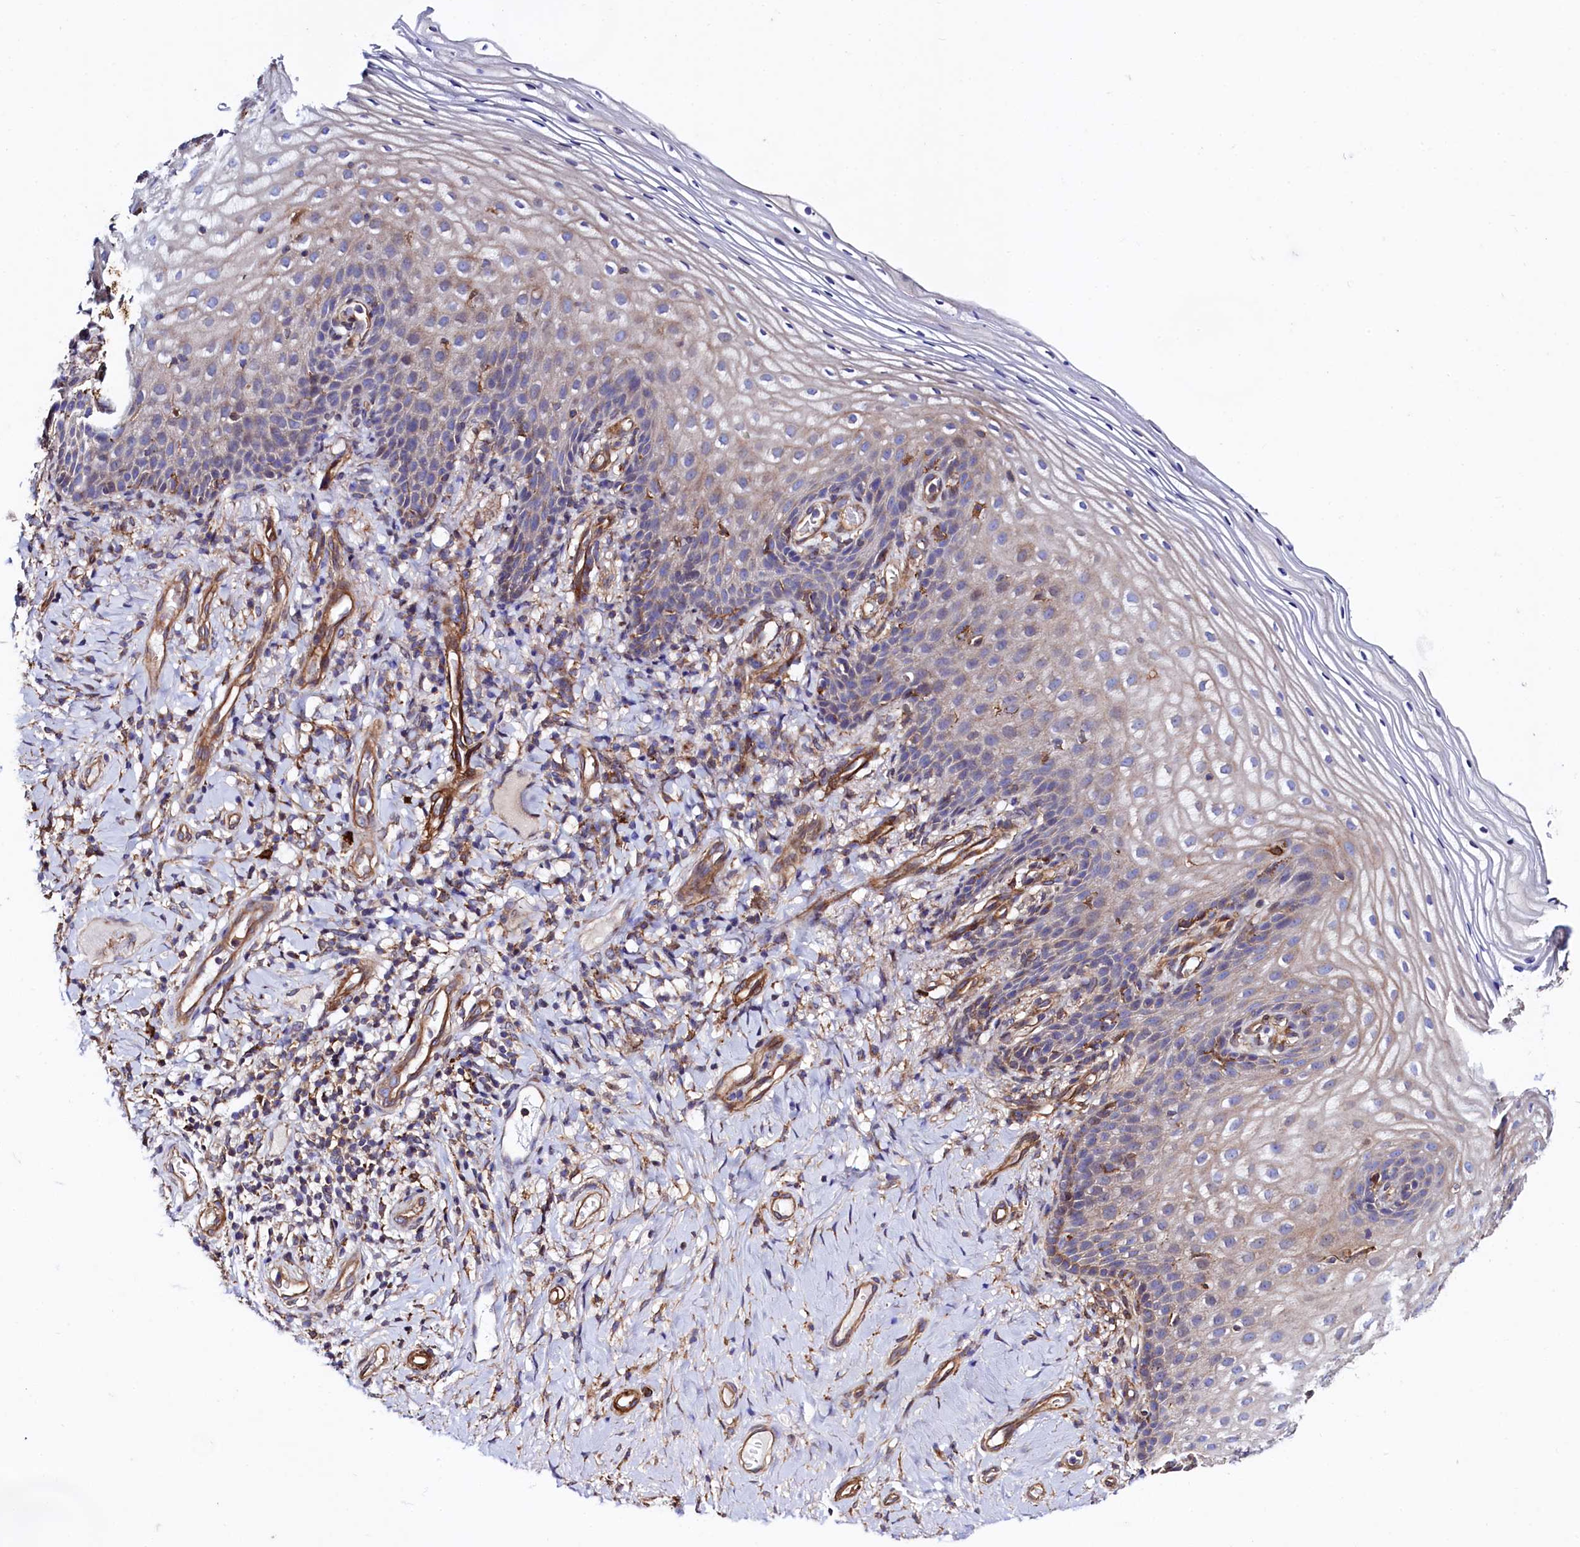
{"staining": {"intensity": "weak", "quantity": "<25%", "location": "cytoplasmic/membranous"}, "tissue": "vagina", "cell_type": "Squamous epithelial cells", "image_type": "normal", "snomed": [{"axis": "morphology", "description": "Normal tissue, NOS"}, {"axis": "topography", "description": "Vagina"}], "caption": "DAB (3,3'-diaminobenzidine) immunohistochemical staining of normal human vagina demonstrates no significant positivity in squamous epithelial cells.", "gene": "STAMBPL1", "patient": {"sex": "female", "age": 60}}